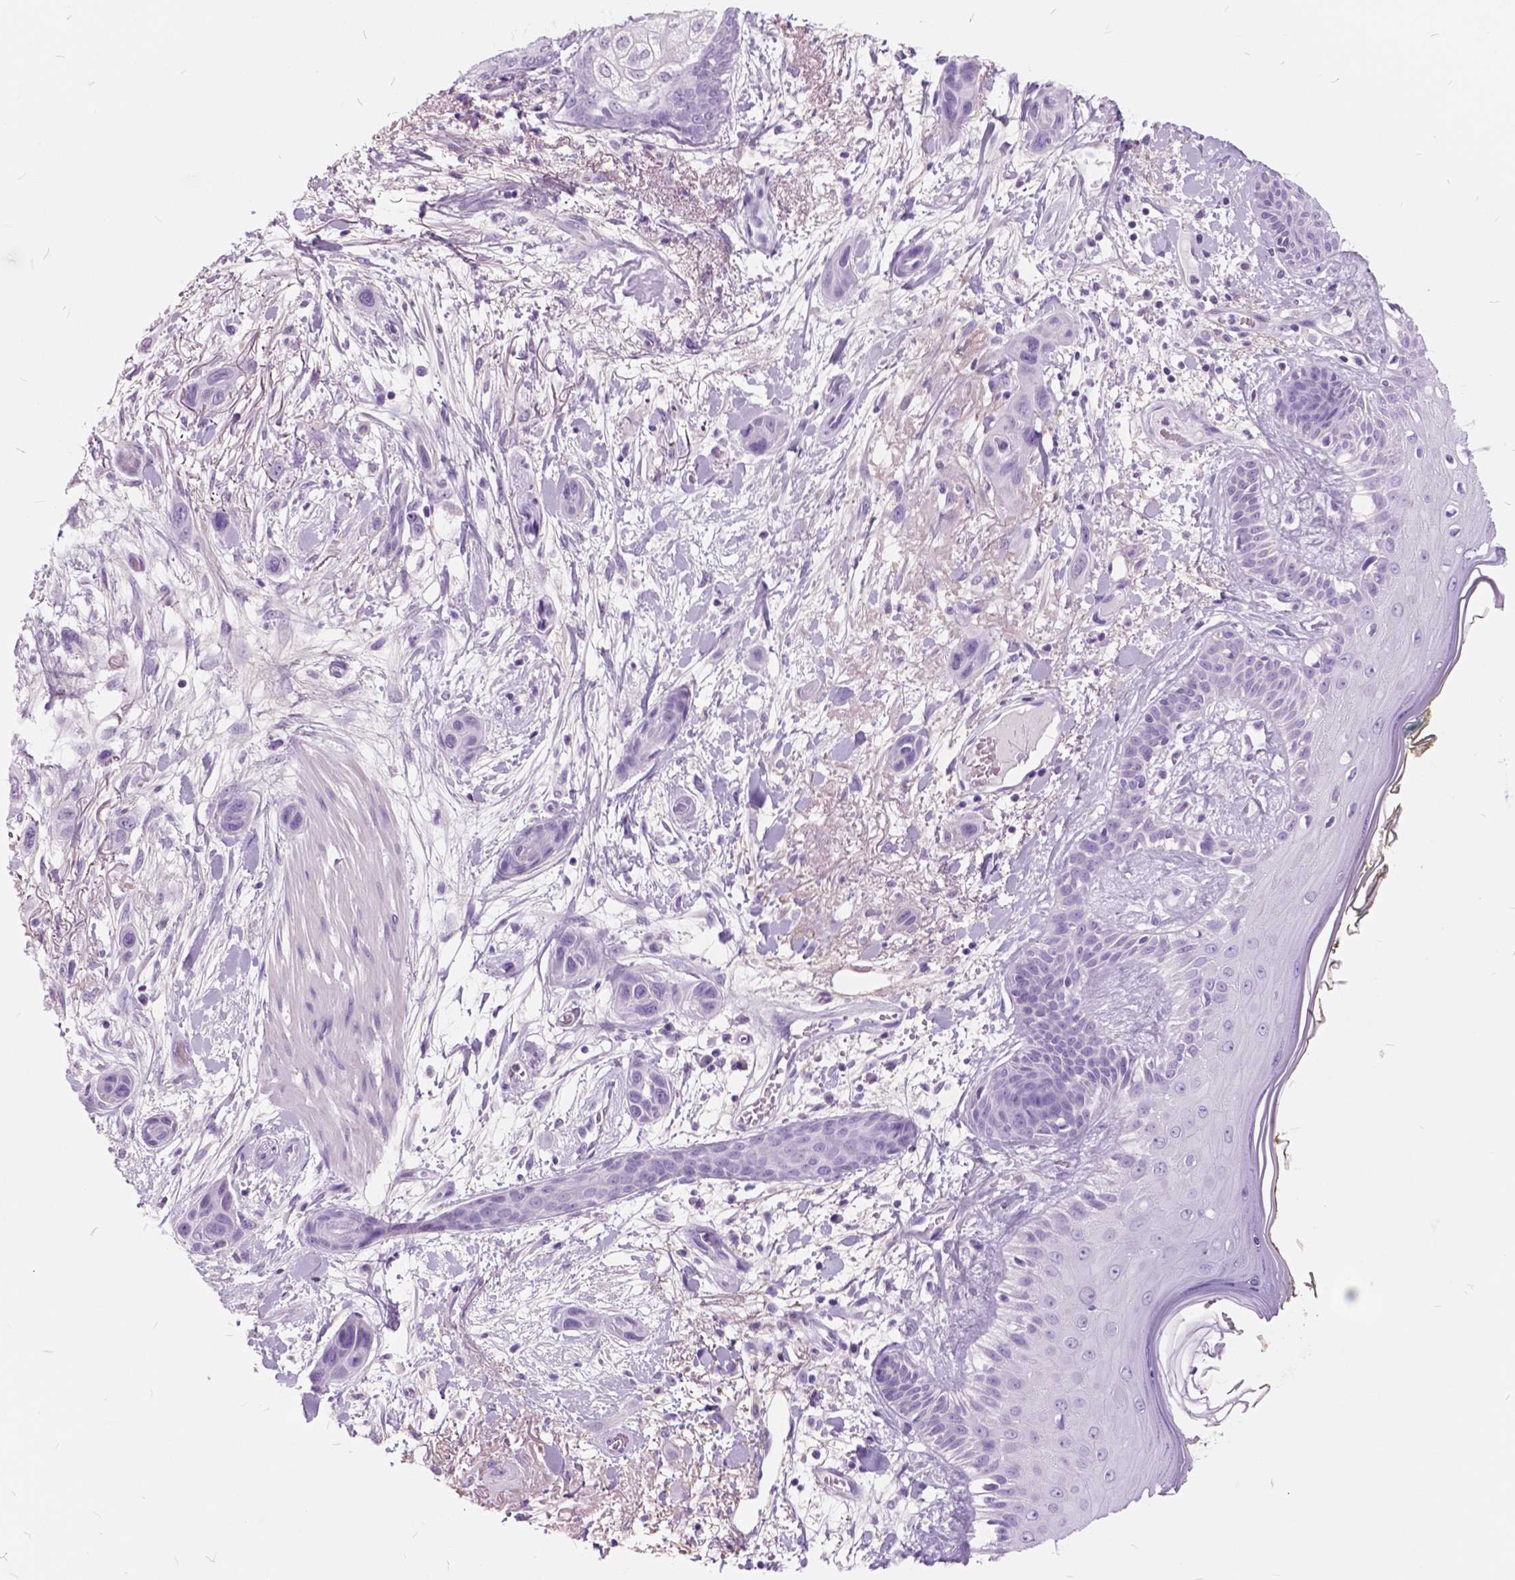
{"staining": {"intensity": "negative", "quantity": "none", "location": "none"}, "tissue": "skin cancer", "cell_type": "Tumor cells", "image_type": "cancer", "snomed": [{"axis": "morphology", "description": "Squamous cell carcinoma, NOS"}, {"axis": "topography", "description": "Skin"}], "caption": "IHC of human skin cancer demonstrates no staining in tumor cells.", "gene": "GDF9", "patient": {"sex": "male", "age": 79}}